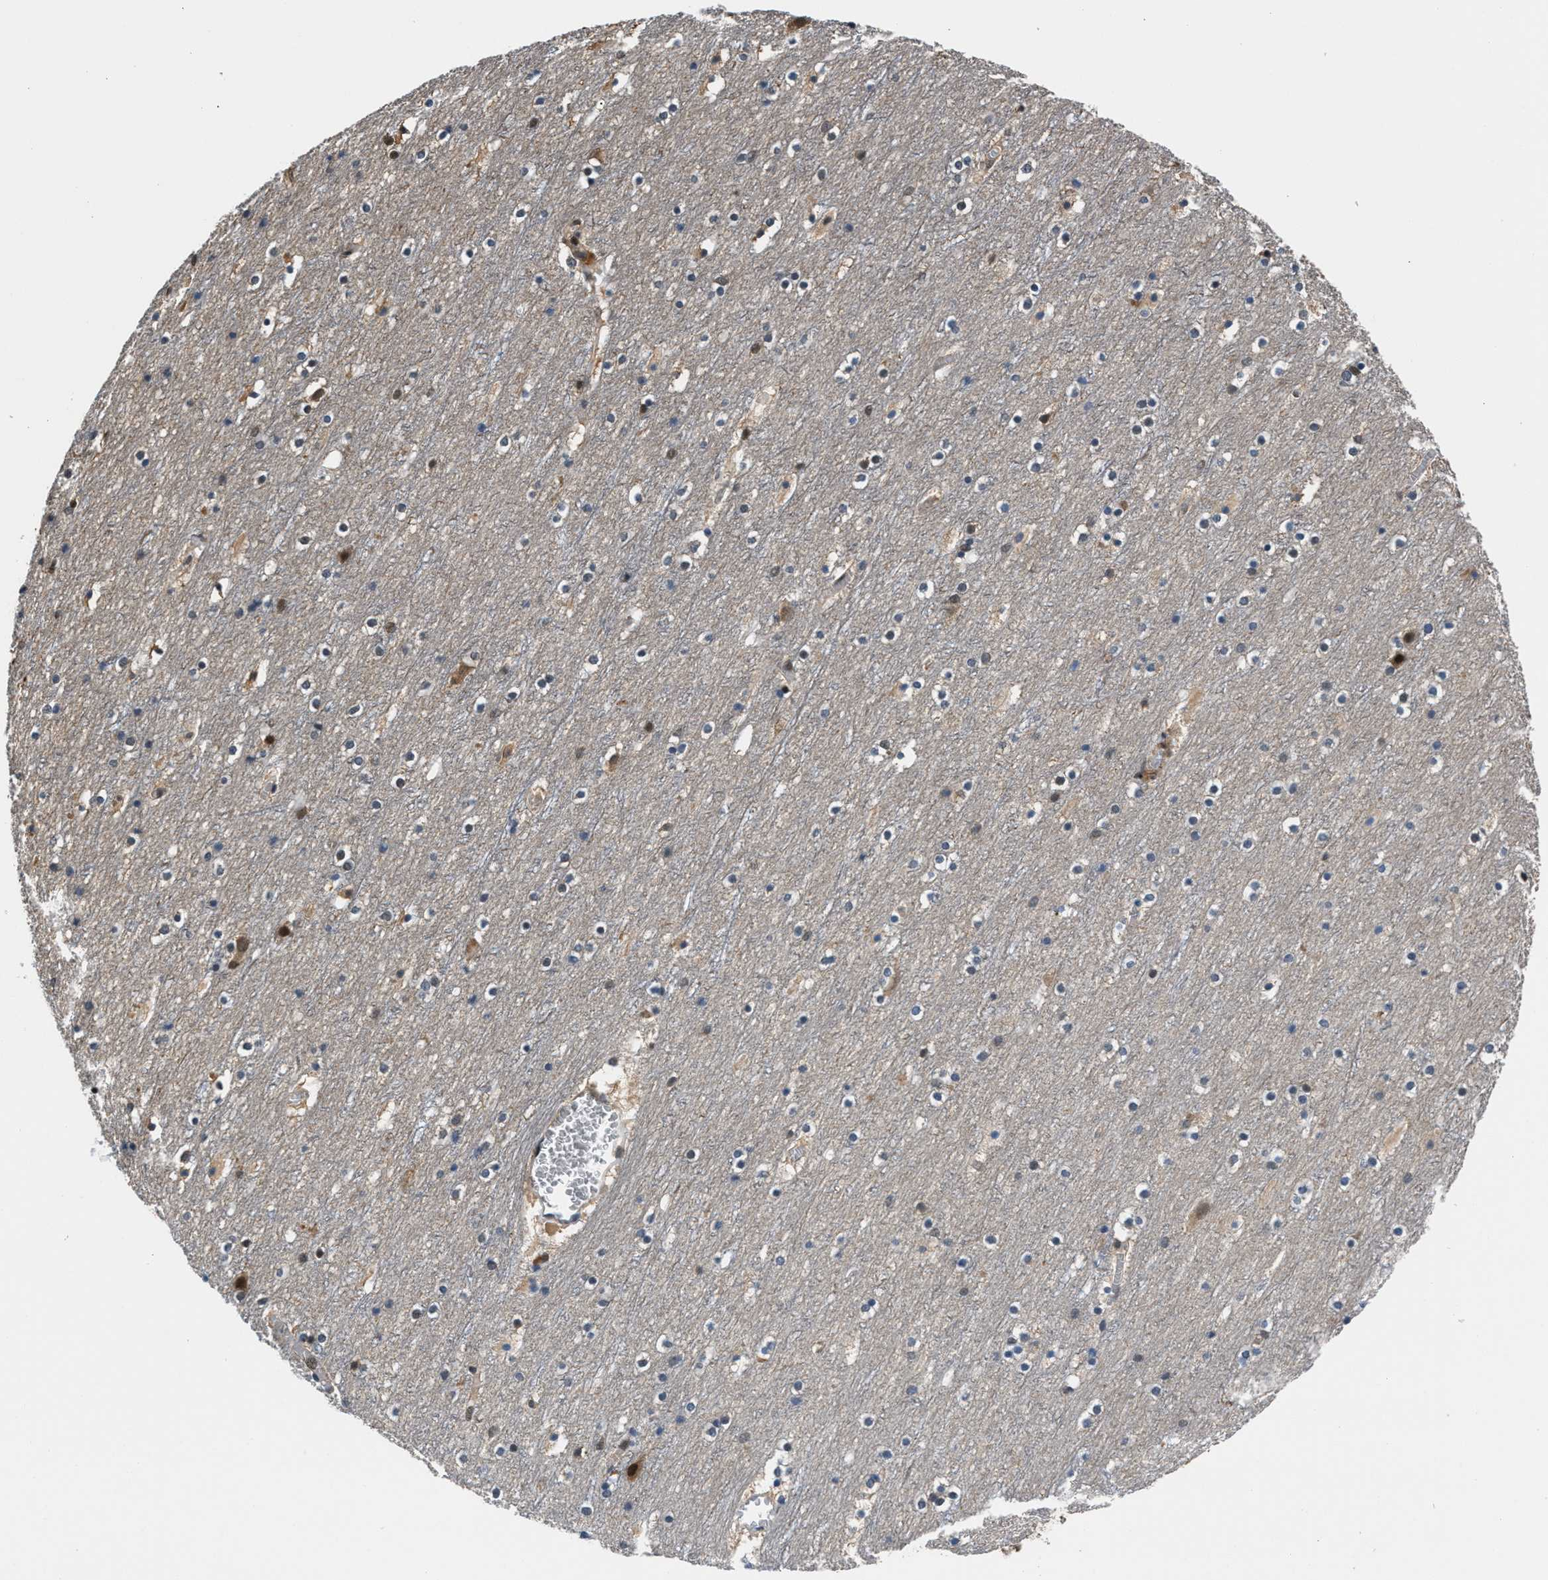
{"staining": {"intensity": "weak", "quantity": "<25%", "location": "cytoplasmic/membranous"}, "tissue": "cerebral cortex", "cell_type": "Endothelial cells", "image_type": "normal", "snomed": [{"axis": "morphology", "description": "Normal tissue, NOS"}, {"axis": "topography", "description": "Cerebral cortex"}], "caption": "Human cerebral cortex stained for a protein using immunohistochemistry (IHC) demonstrates no positivity in endothelial cells.", "gene": "RBM33", "patient": {"sex": "male", "age": 45}}